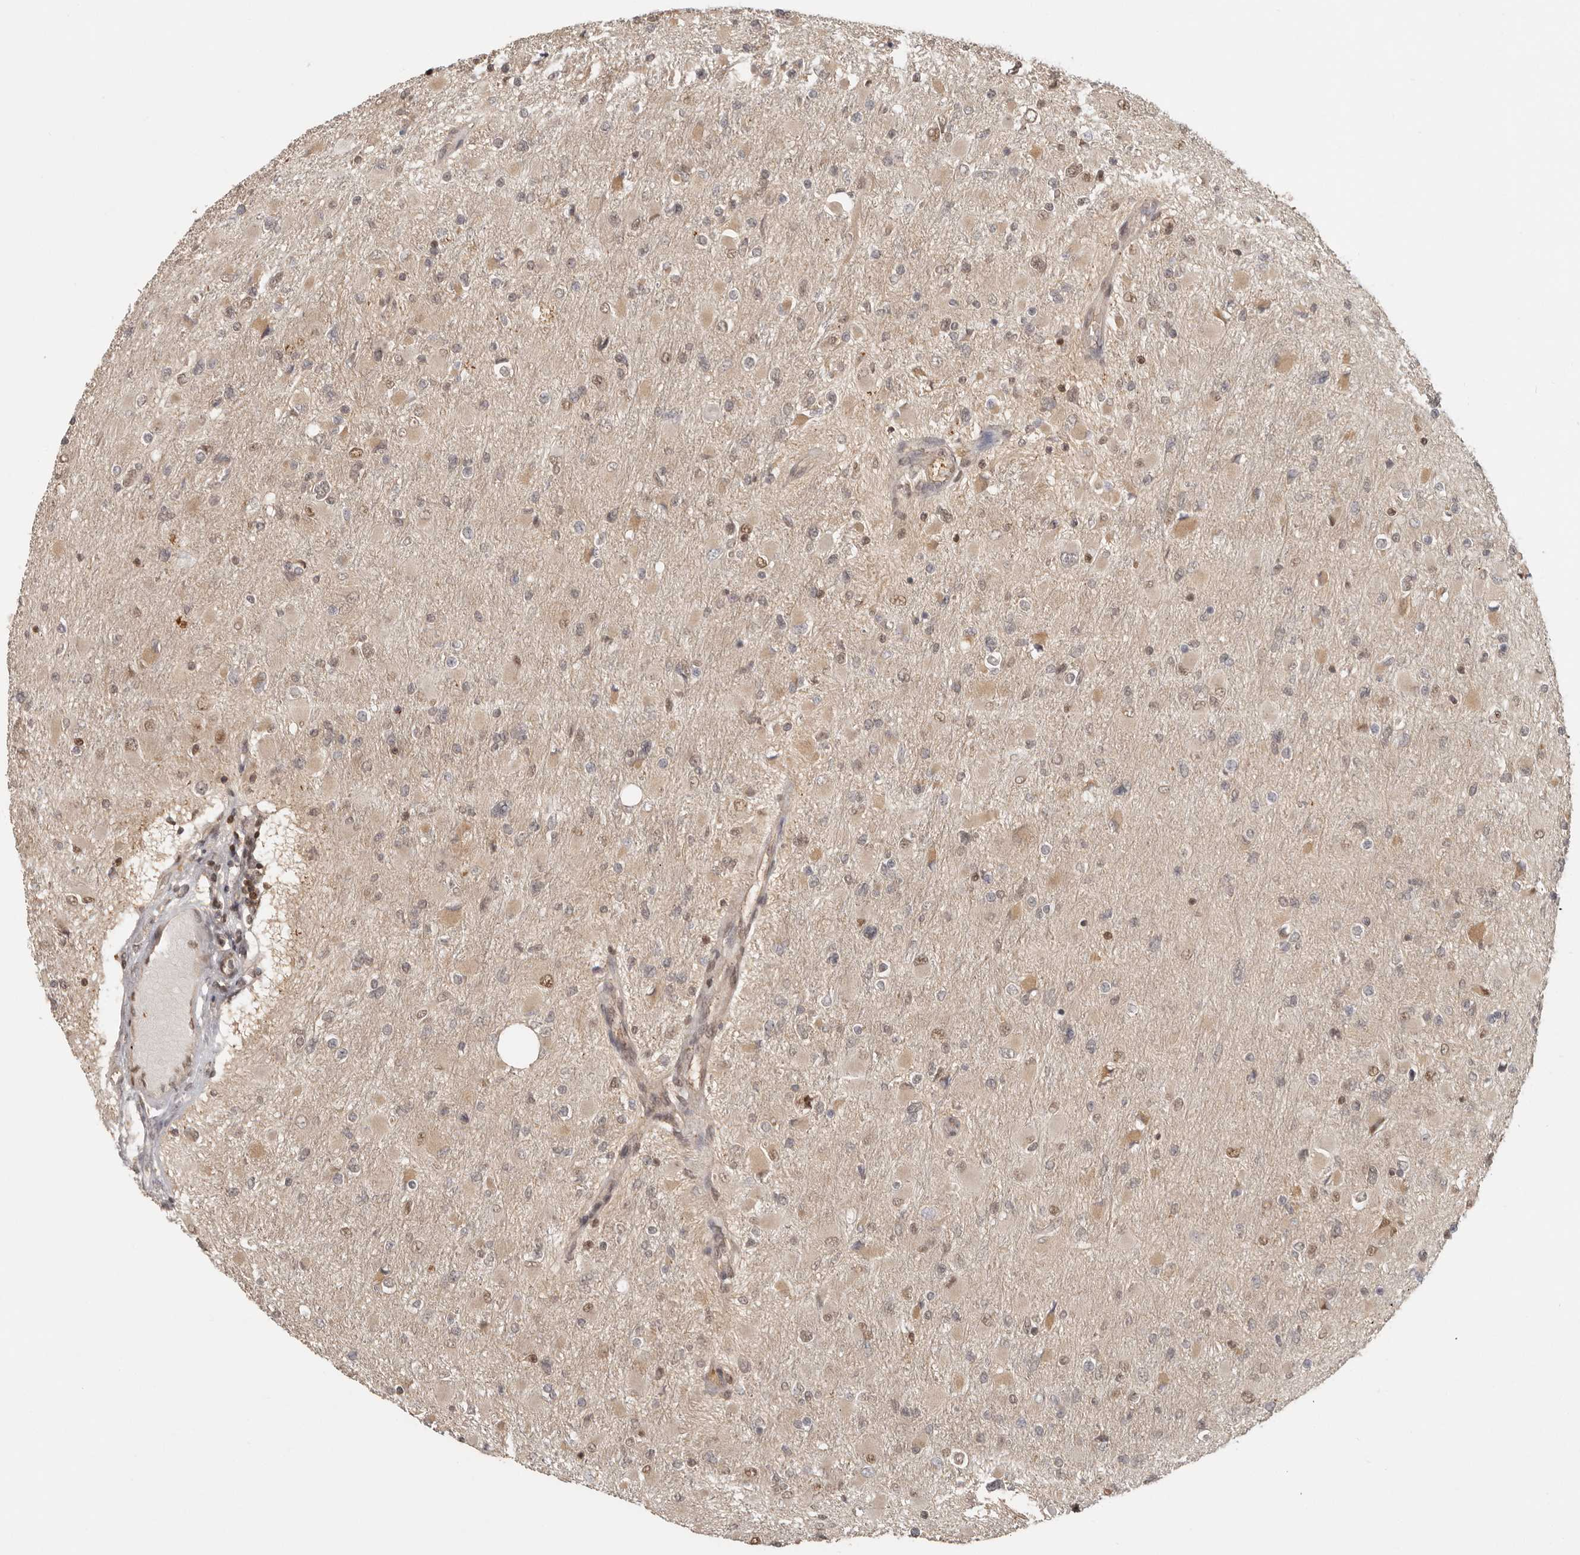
{"staining": {"intensity": "weak", "quantity": "<25%", "location": "cytoplasmic/membranous,nuclear"}, "tissue": "glioma", "cell_type": "Tumor cells", "image_type": "cancer", "snomed": [{"axis": "morphology", "description": "Glioma, malignant, High grade"}, {"axis": "topography", "description": "Cerebral cortex"}], "caption": "Immunohistochemical staining of malignant high-grade glioma exhibits no significant expression in tumor cells.", "gene": "PSMA5", "patient": {"sex": "female", "age": 36}}